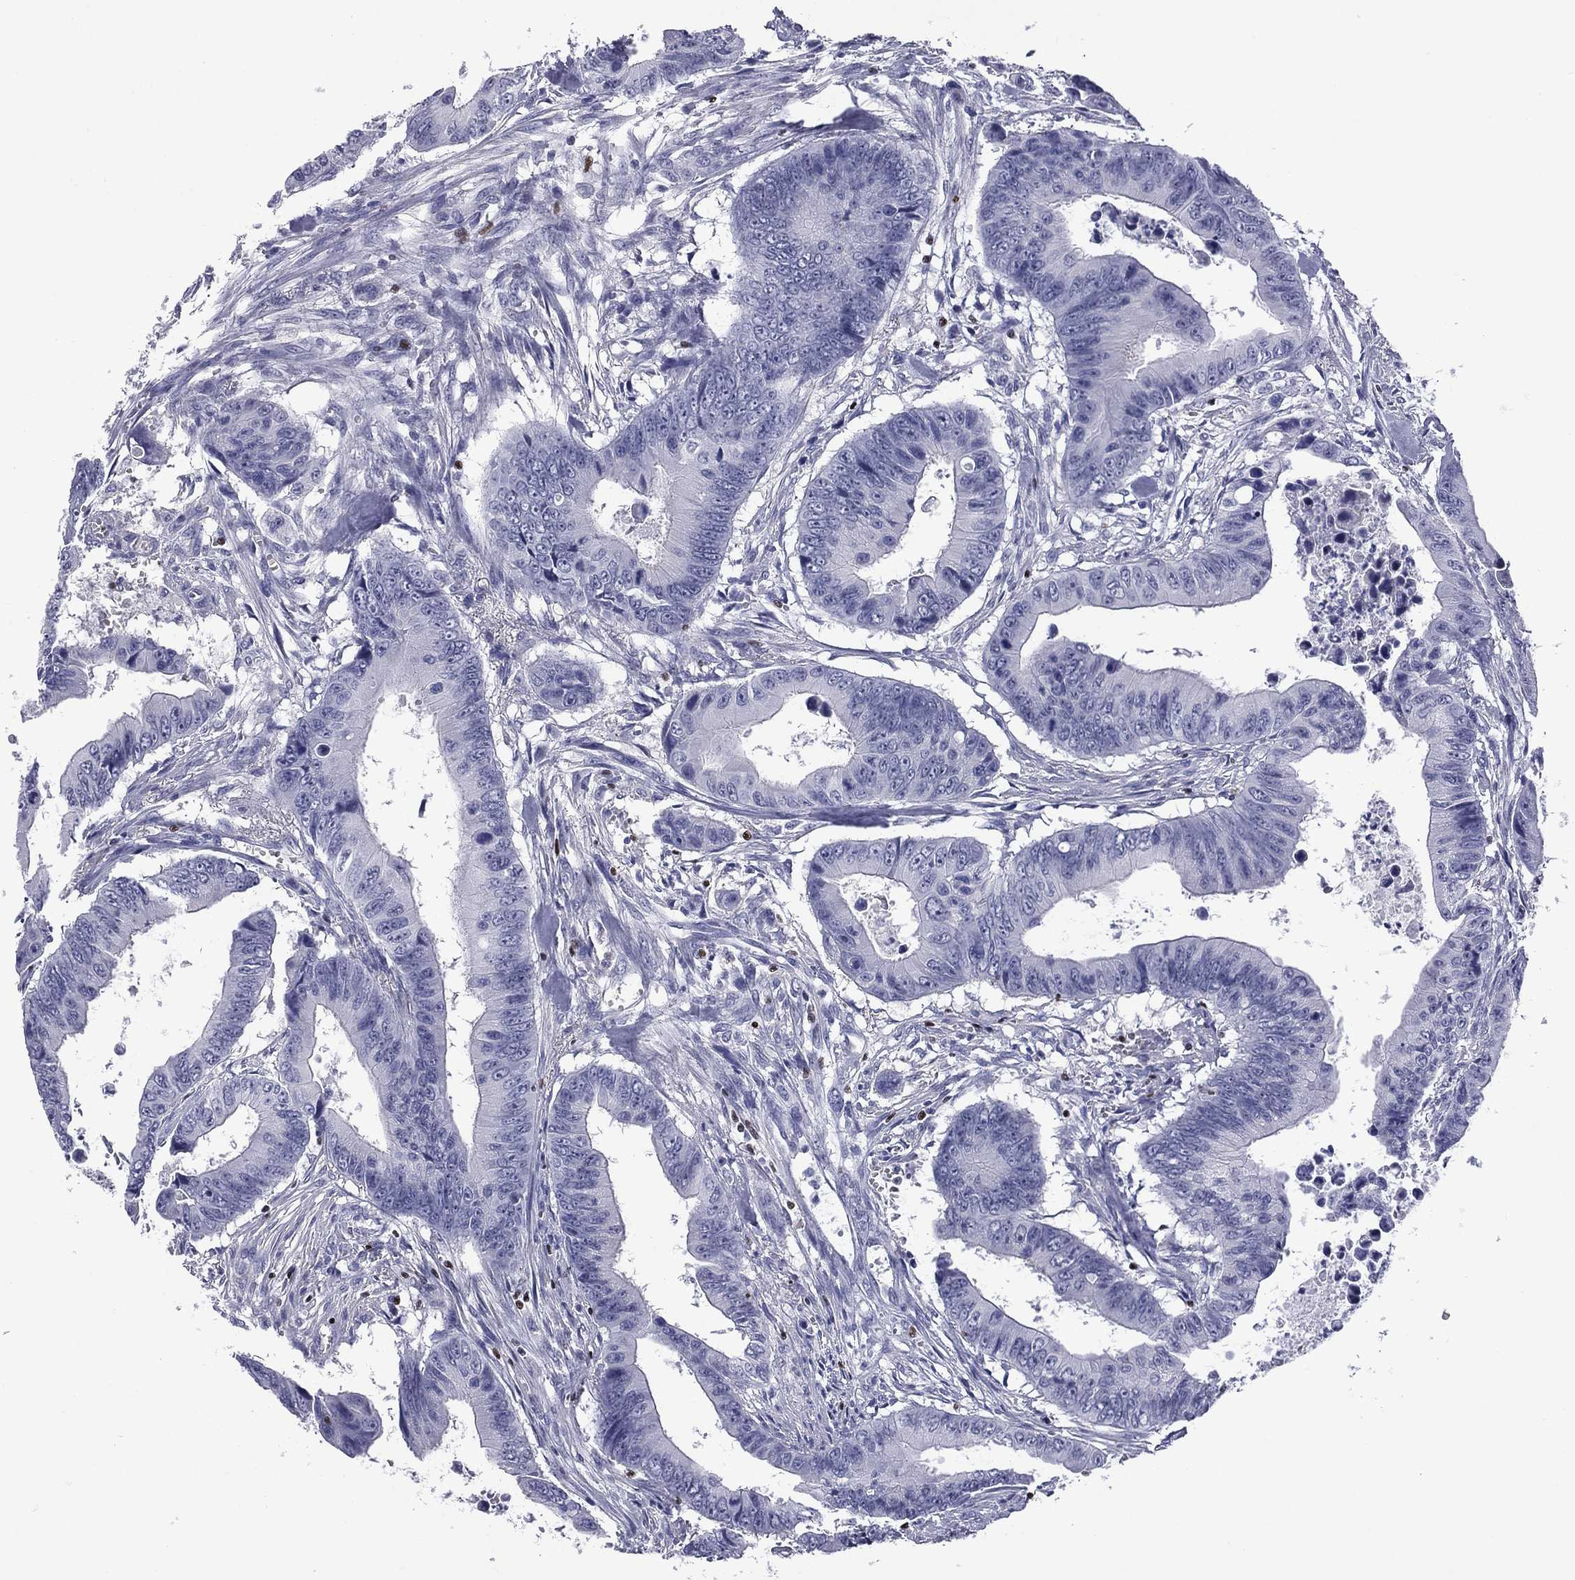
{"staining": {"intensity": "negative", "quantity": "none", "location": "none"}, "tissue": "colorectal cancer", "cell_type": "Tumor cells", "image_type": "cancer", "snomed": [{"axis": "morphology", "description": "Adenocarcinoma, NOS"}, {"axis": "topography", "description": "Colon"}], "caption": "An IHC micrograph of adenocarcinoma (colorectal) is shown. There is no staining in tumor cells of adenocarcinoma (colorectal).", "gene": "IKZF3", "patient": {"sex": "female", "age": 87}}